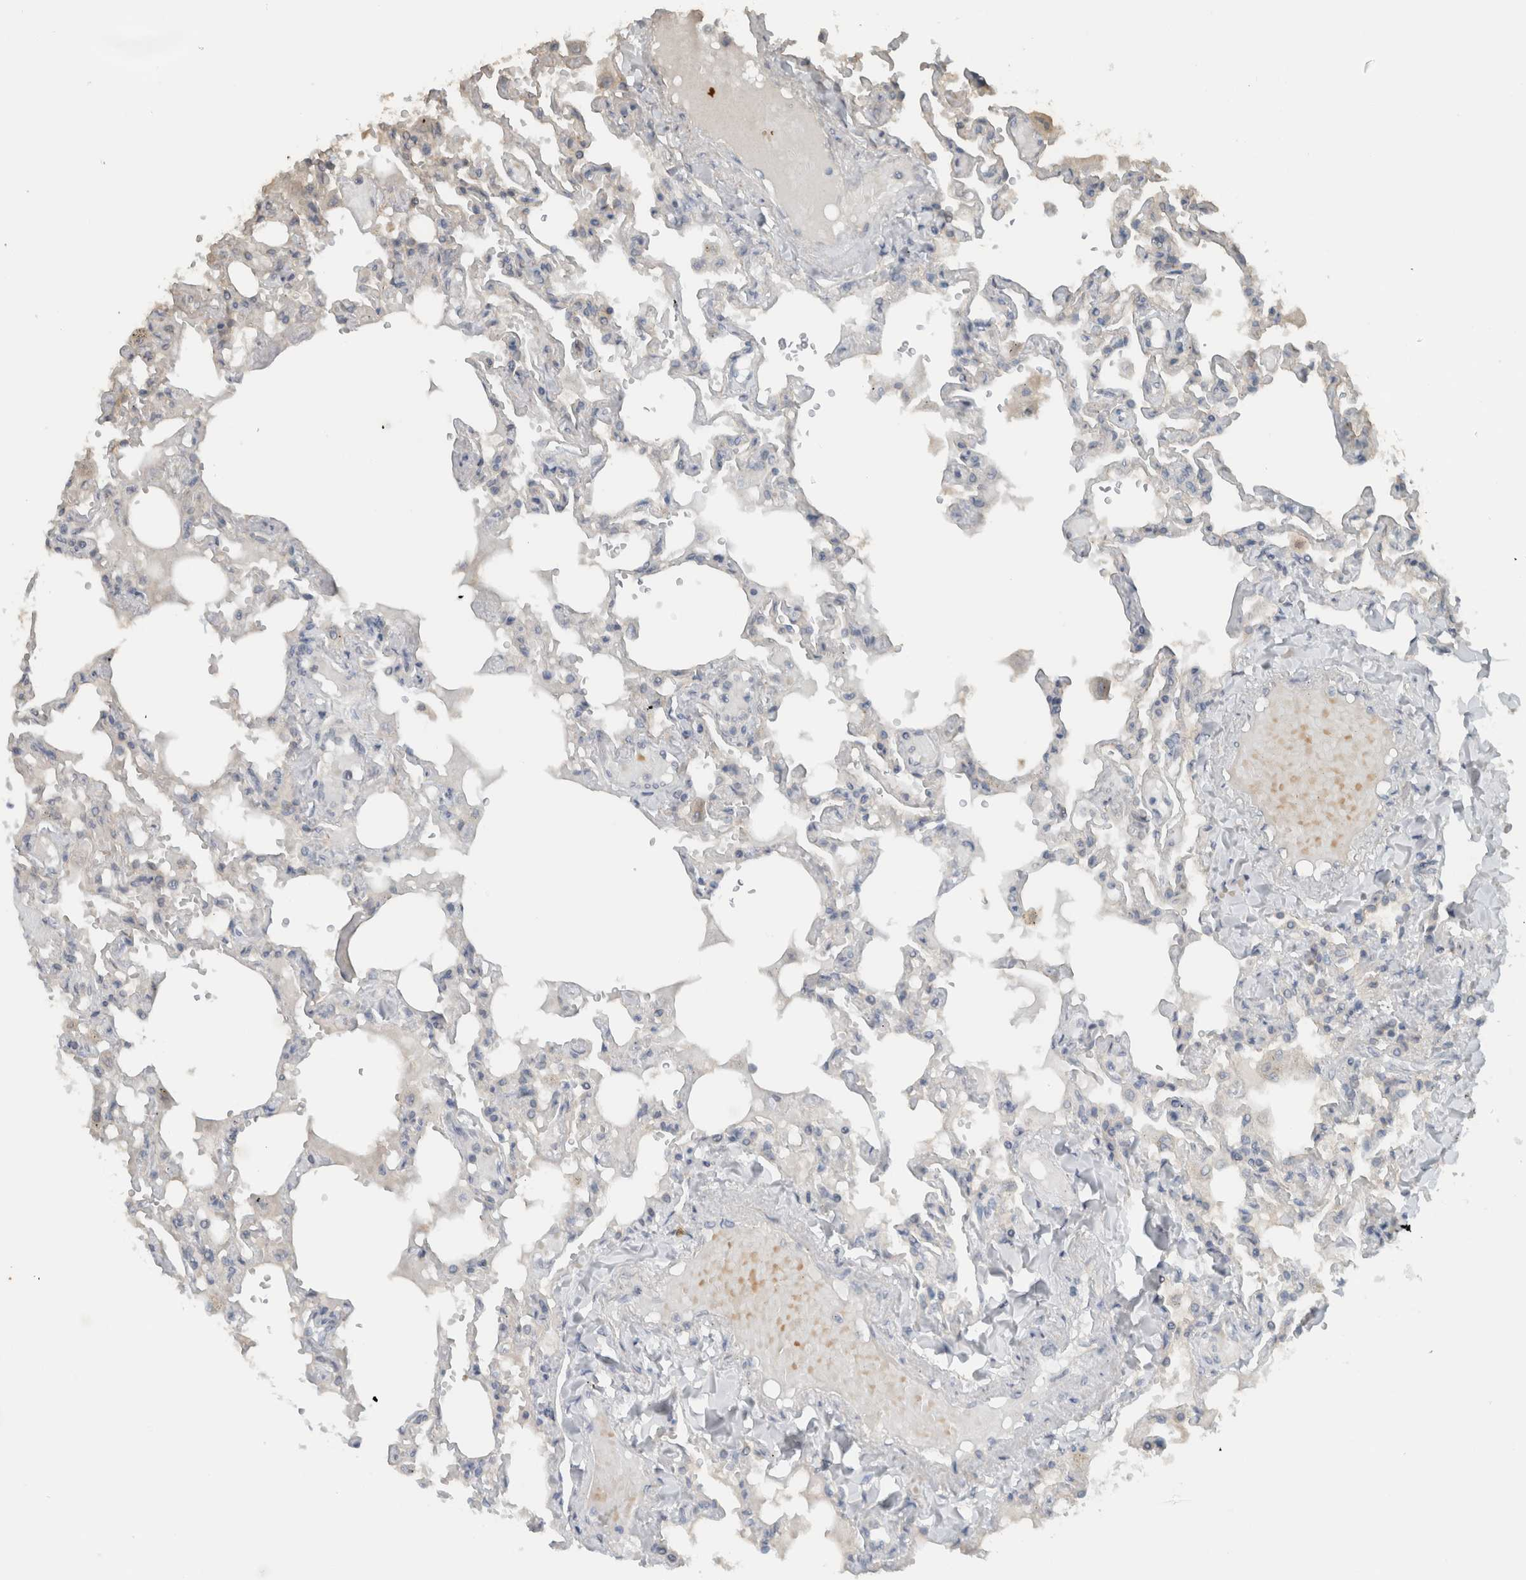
{"staining": {"intensity": "weak", "quantity": "<25%", "location": "cytoplasmic/membranous"}, "tissue": "lung", "cell_type": "Alveolar cells", "image_type": "normal", "snomed": [{"axis": "morphology", "description": "Normal tissue, NOS"}, {"axis": "topography", "description": "Lung"}], "caption": "Alveolar cells show no significant protein staining in normal lung. Nuclei are stained in blue.", "gene": "ERCC6L2", "patient": {"sex": "male", "age": 21}}